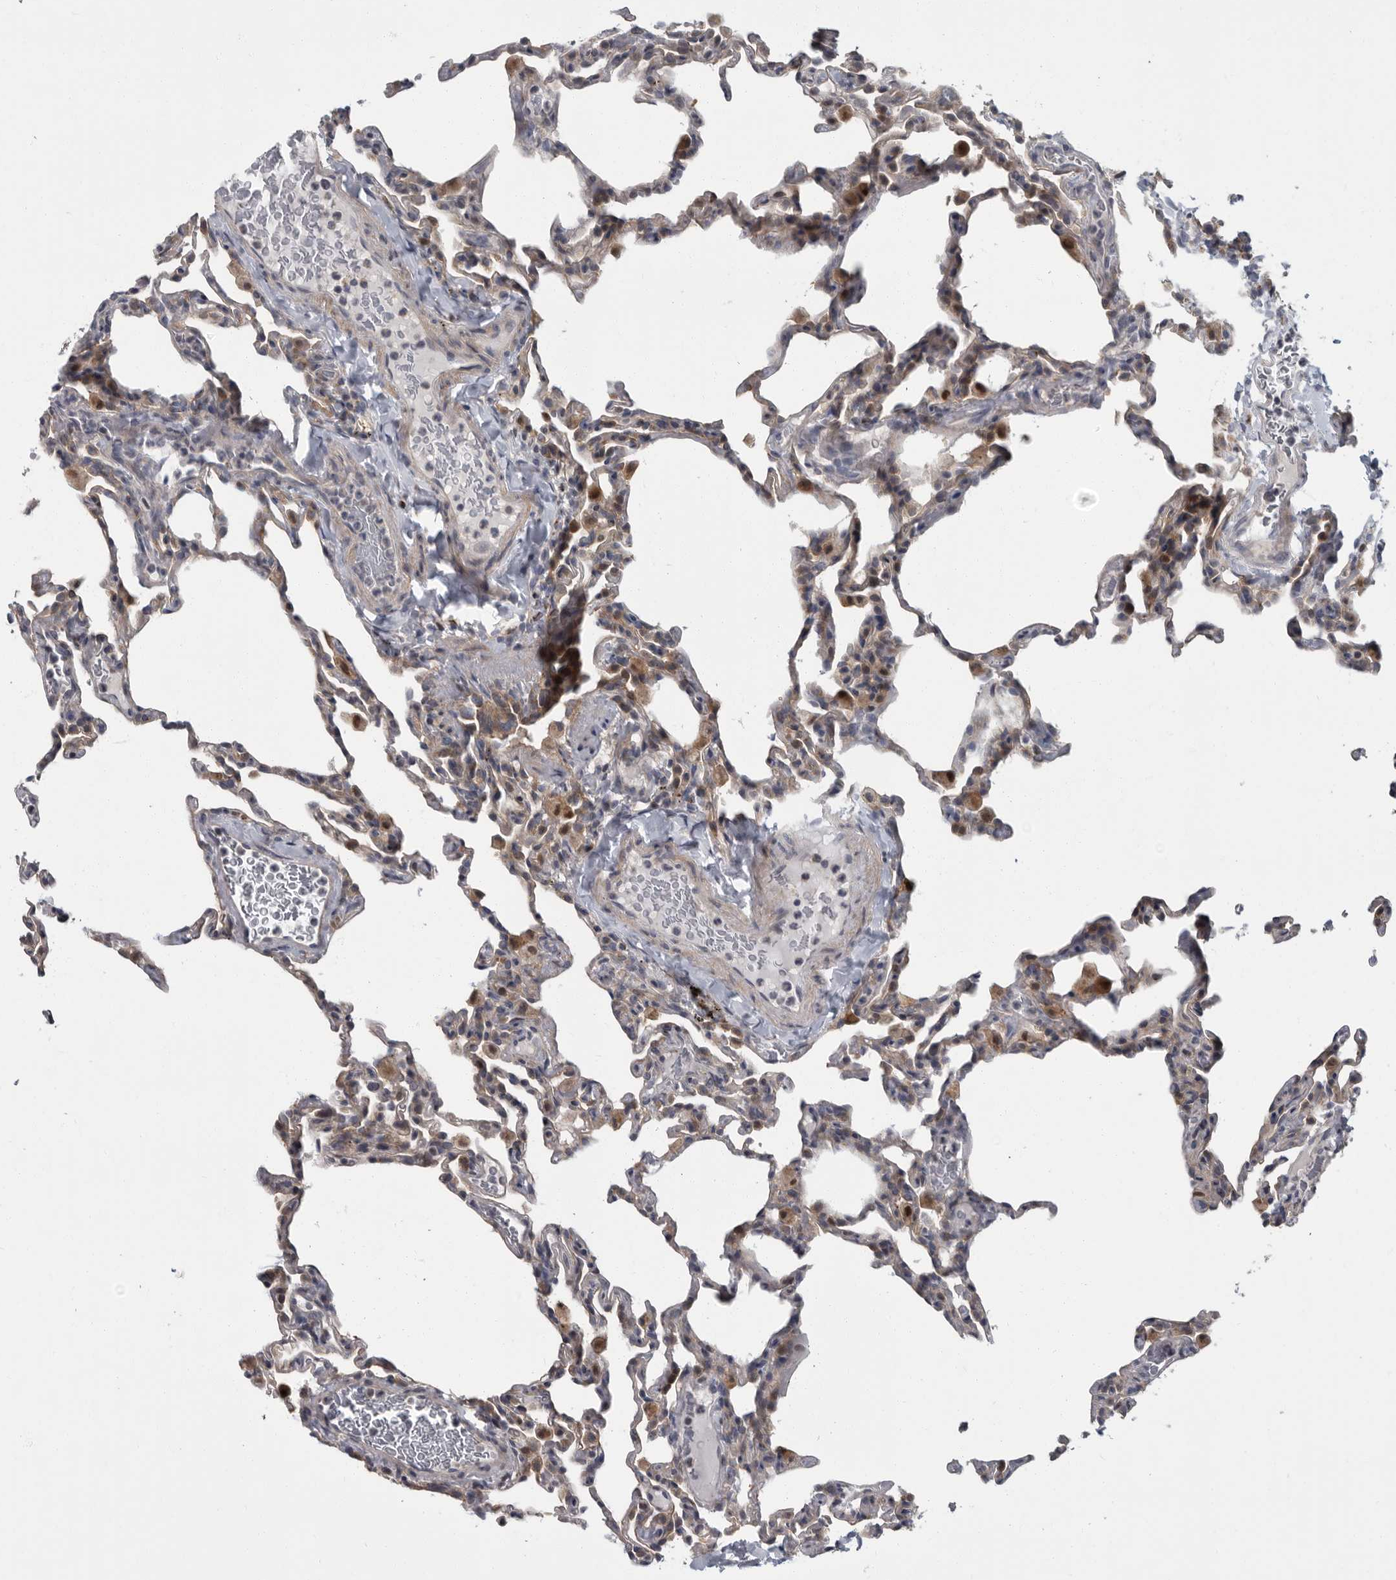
{"staining": {"intensity": "negative", "quantity": "none", "location": "none"}, "tissue": "lung", "cell_type": "Alveolar cells", "image_type": "normal", "snomed": [{"axis": "morphology", "description": "Normal tissue, NOS"}, {"axis": "topography", "description": "Lung"}], "caption": "Immunohistochemistry of benign human lung reveals no positivity in alveolar cells.", "gene": "PDE7A", "patient": {"sex": "male", "age": 20}}